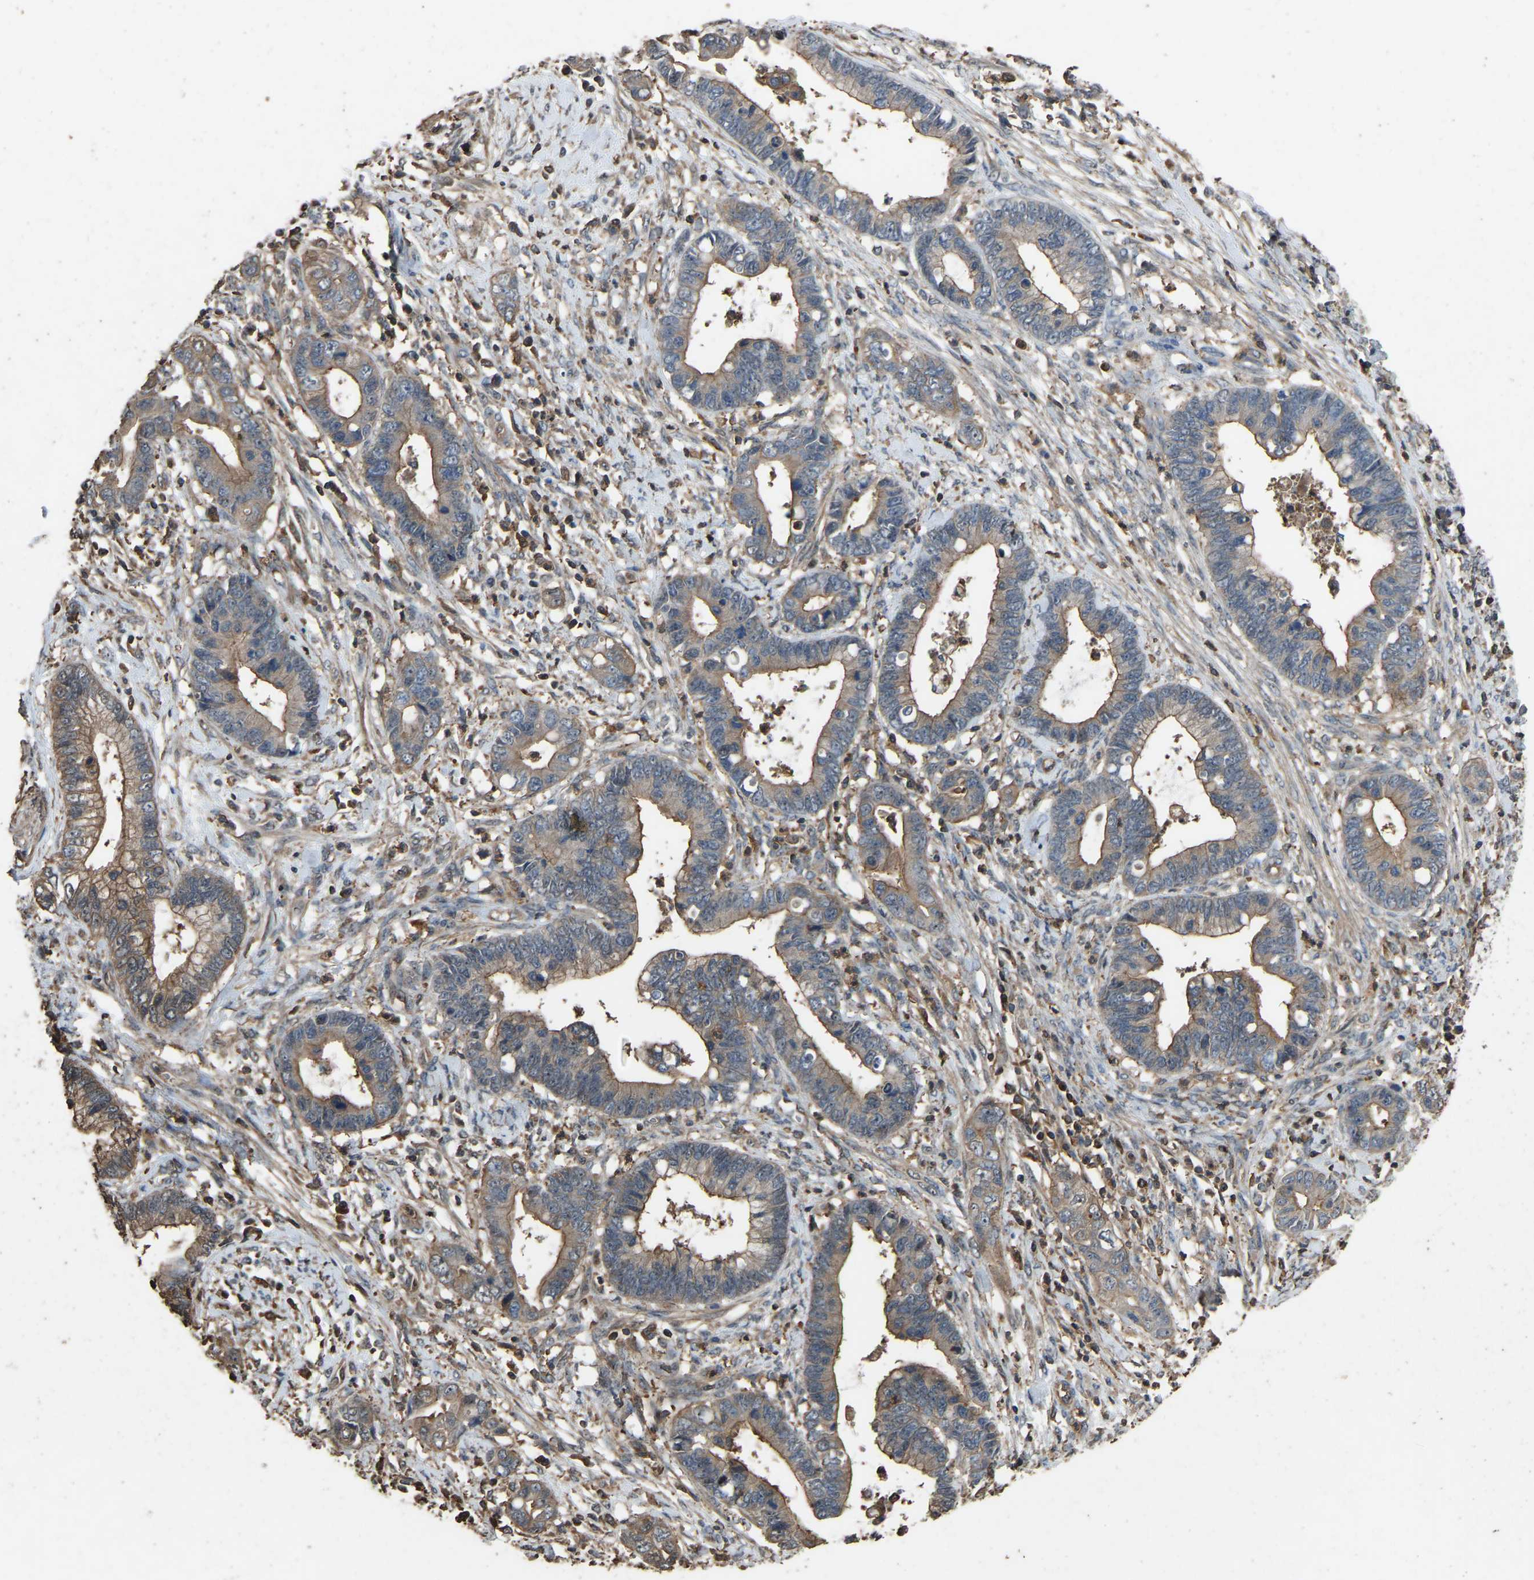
{"staining": {"intensity": "moderate", "quantity": "25%-75%", "location": "cytoplasmic/membranous"}, "tissue": "cervical cancer", "cell_type": "Tumor cells", "image_type": "cancer", "snomed": [{"axis": "morphology", "description": "Adenocarcinoma, NOS"}, {"axis": "topography", "description": "Cervix"}], "caption": "Tumor cells exhibit moderate cytoplasmic/membranous staining in approximately 25%-75% of cells in cervical cancer.", "gene": "FHIT", "patient": {"sex": "female", "age": 44}}